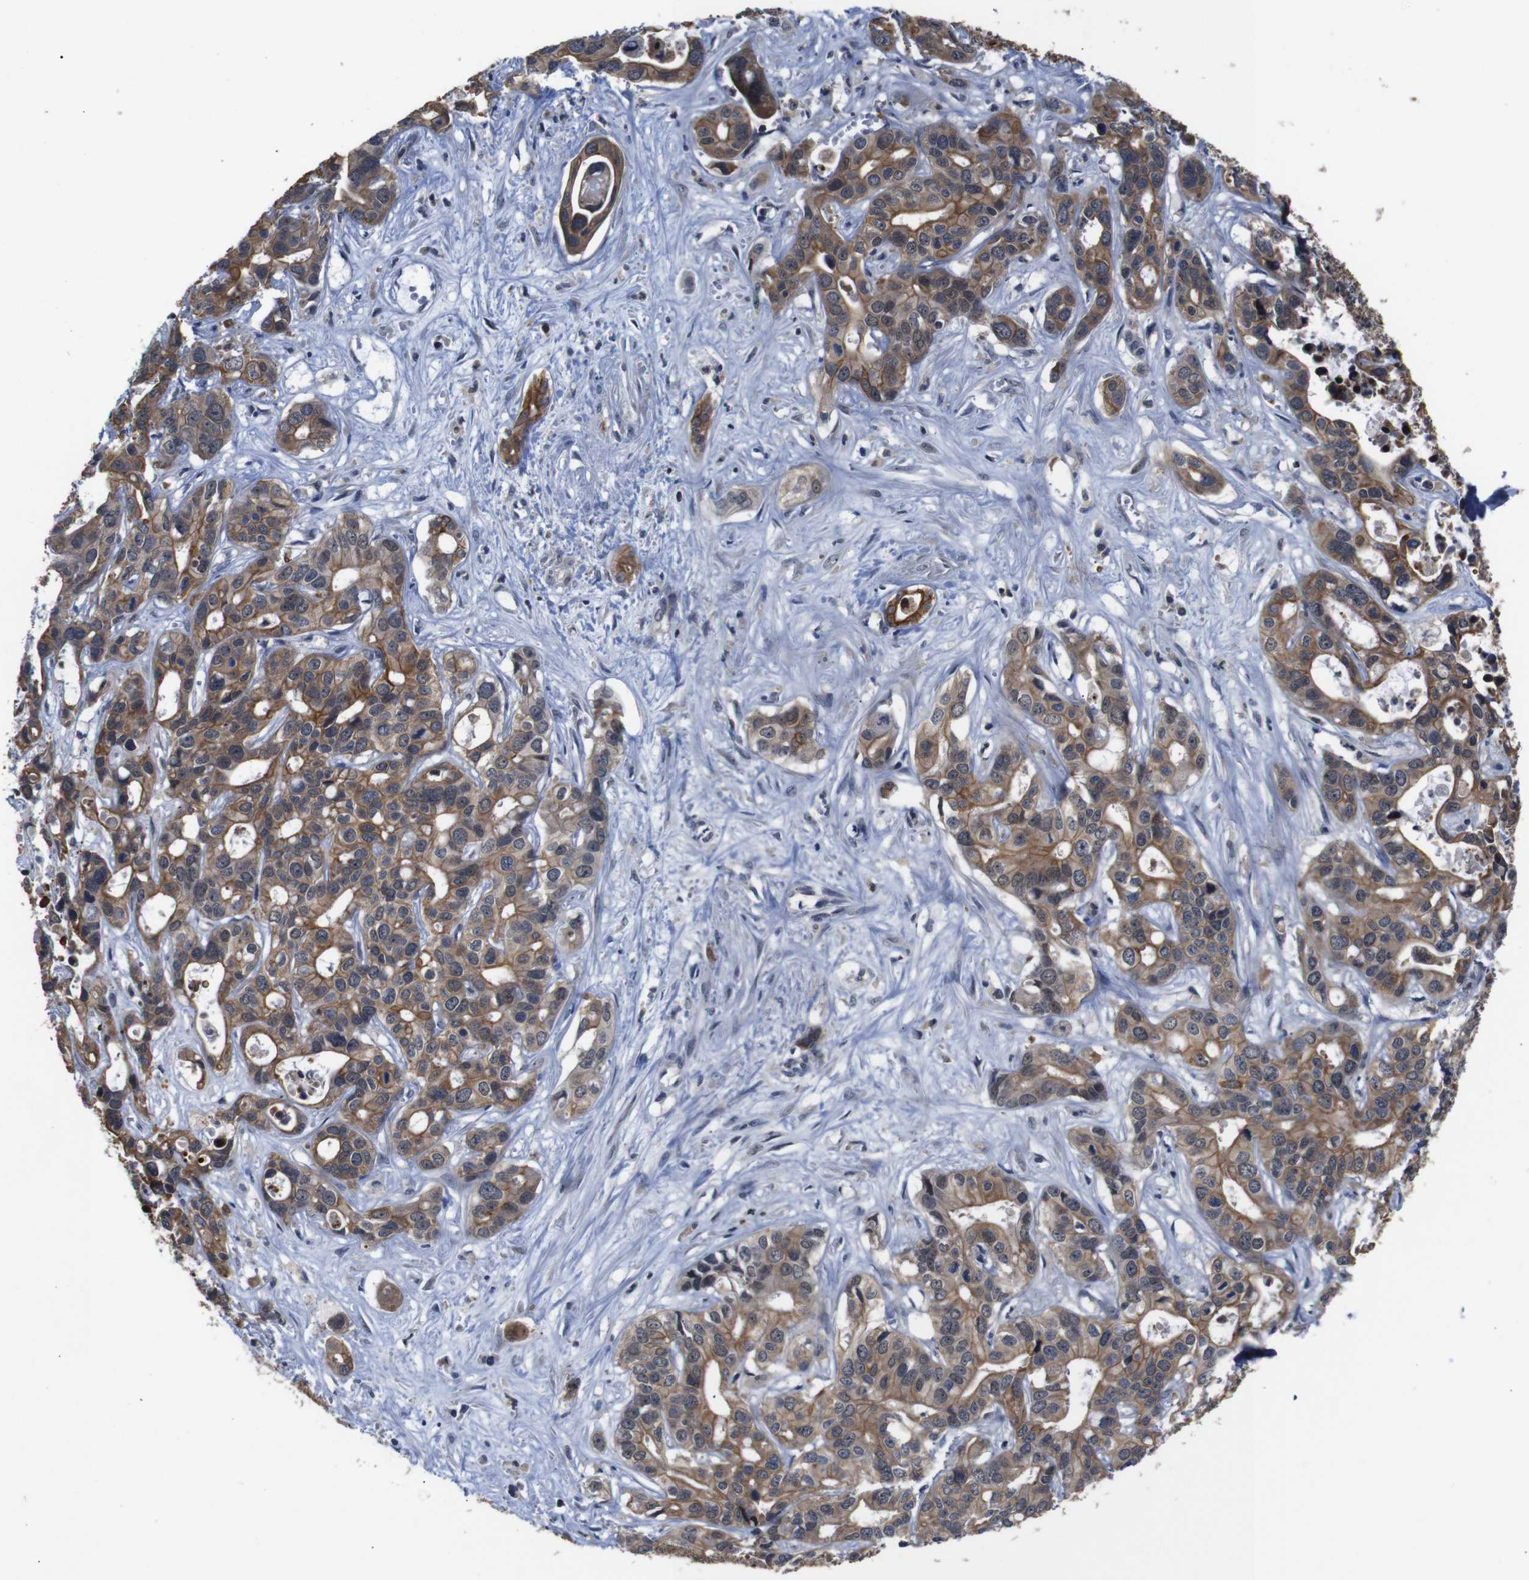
{"staining": {"intensity": "moderate", "quantity": ">75%", "location": "cytoplasmic/membranous"}, "tissue": "liver cancer", "cell_type": "Tumor cells", "image_type": "cancer", "snomed": [{"axis": "morphology", "description": "Cholangiocarcinoma"}, {"axis": "topography", "description": "Liver"}], "caption": "The histopathology image shows staining of liver cholangiocarcinoma, revealing moderate cytoplasmic/membranous protein staining (brown color) within tumor cells.", "gene": "BRWD3", "patient": {"sex": "female", "age": 65}}